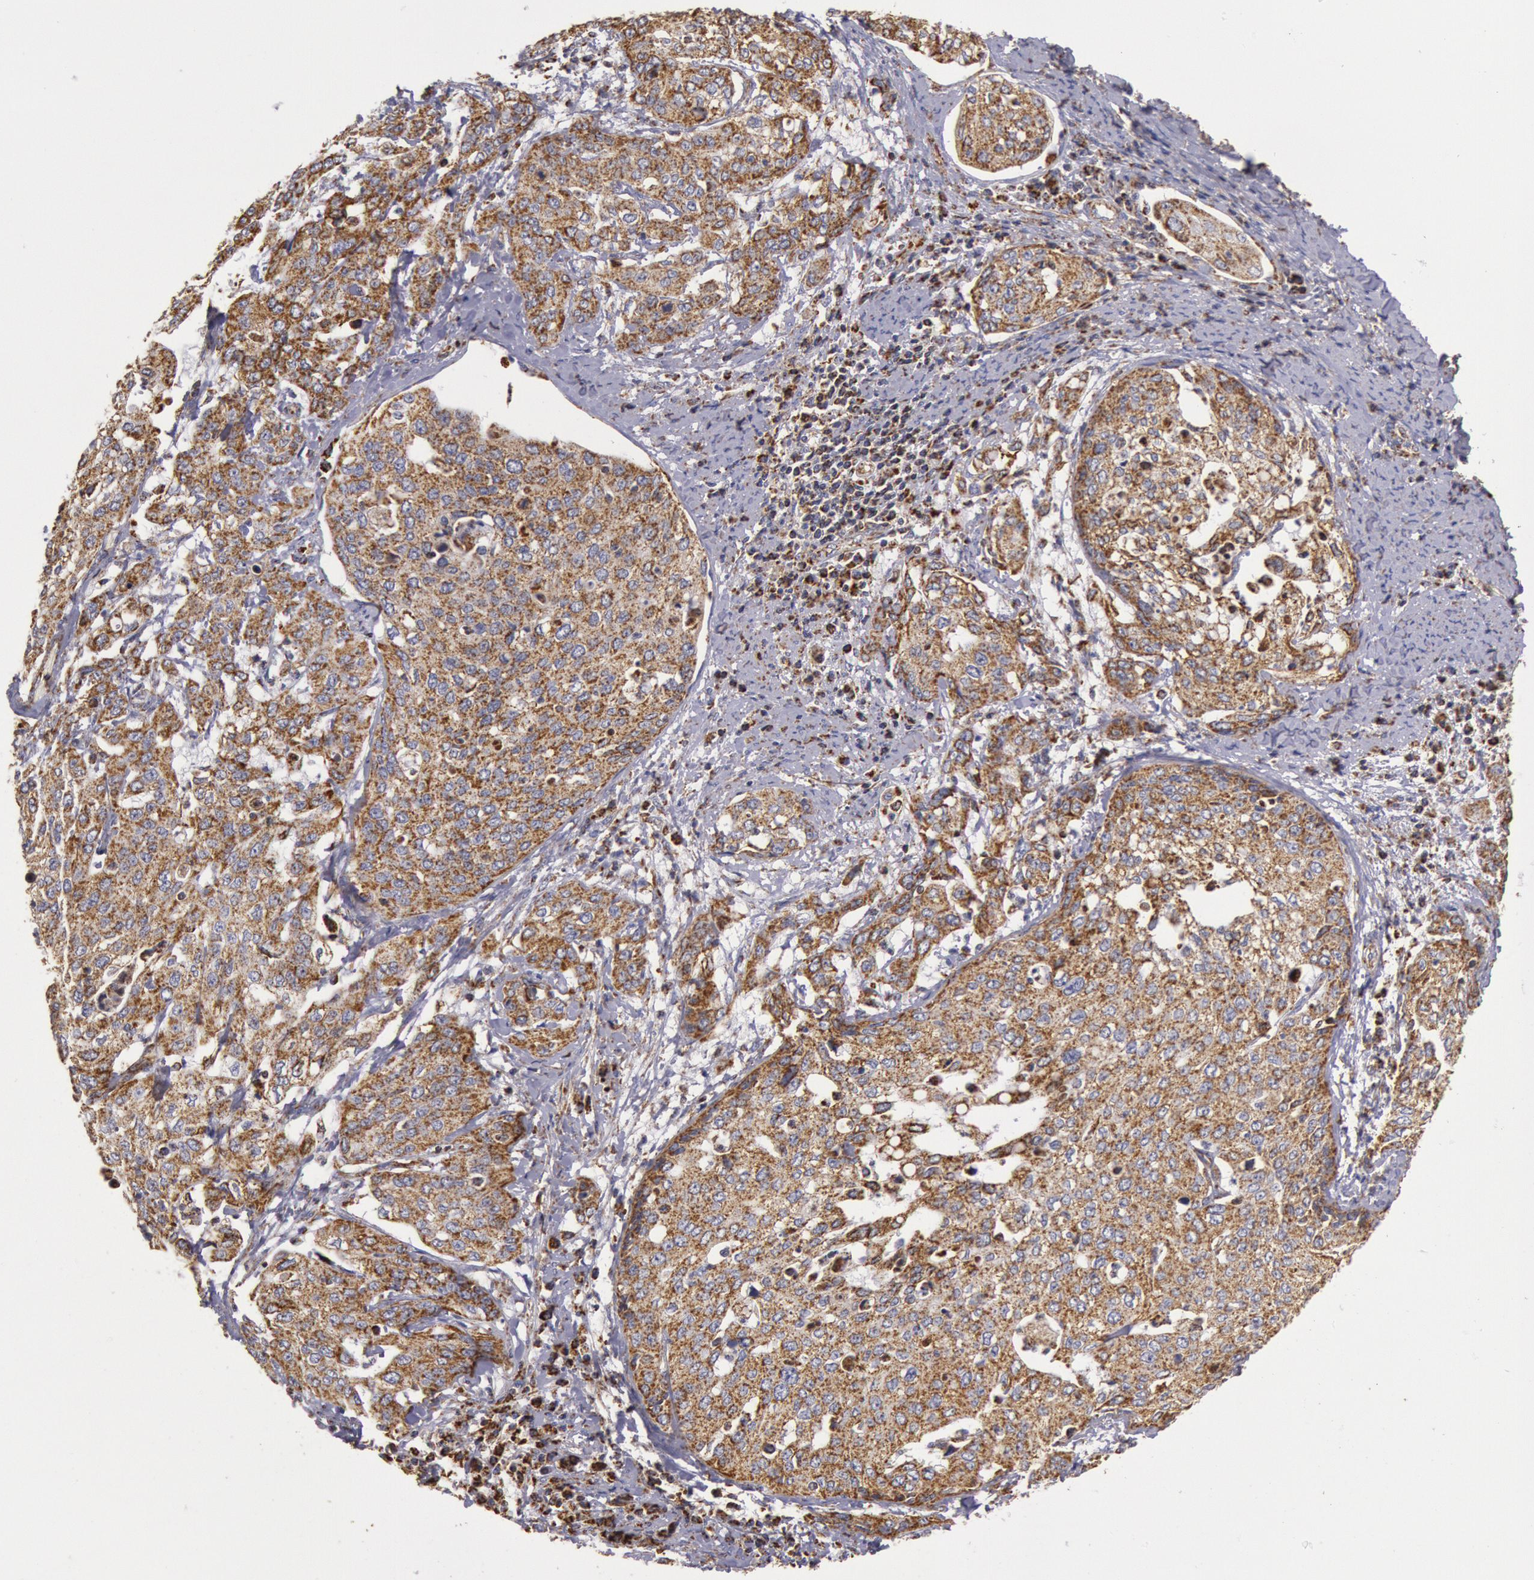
{"staining": {"intensity": "moderate", "quantity": ">75%", "location": "cytoplasmic/membranous"}, "tissue": "cervical cancer", "cell_type": "Tumor cells", "image_type": "cancer", "snomed": [{"axis": "morphology", "description": "Squamous cell carcinoma, NOS"}, {"axis": "topography", "description": "Cervix"}], "caption": "High-magnification brightfield microscopy of cervical cancer stained with DAB (brown) and counterstained with hematoxylin (blue). tumor cells exhibit moderate cytoplasmic/membranous expression is identified in about>75% of cells.", "gene": "CYC1", "patient": {"sex": "female", "age": 41}}